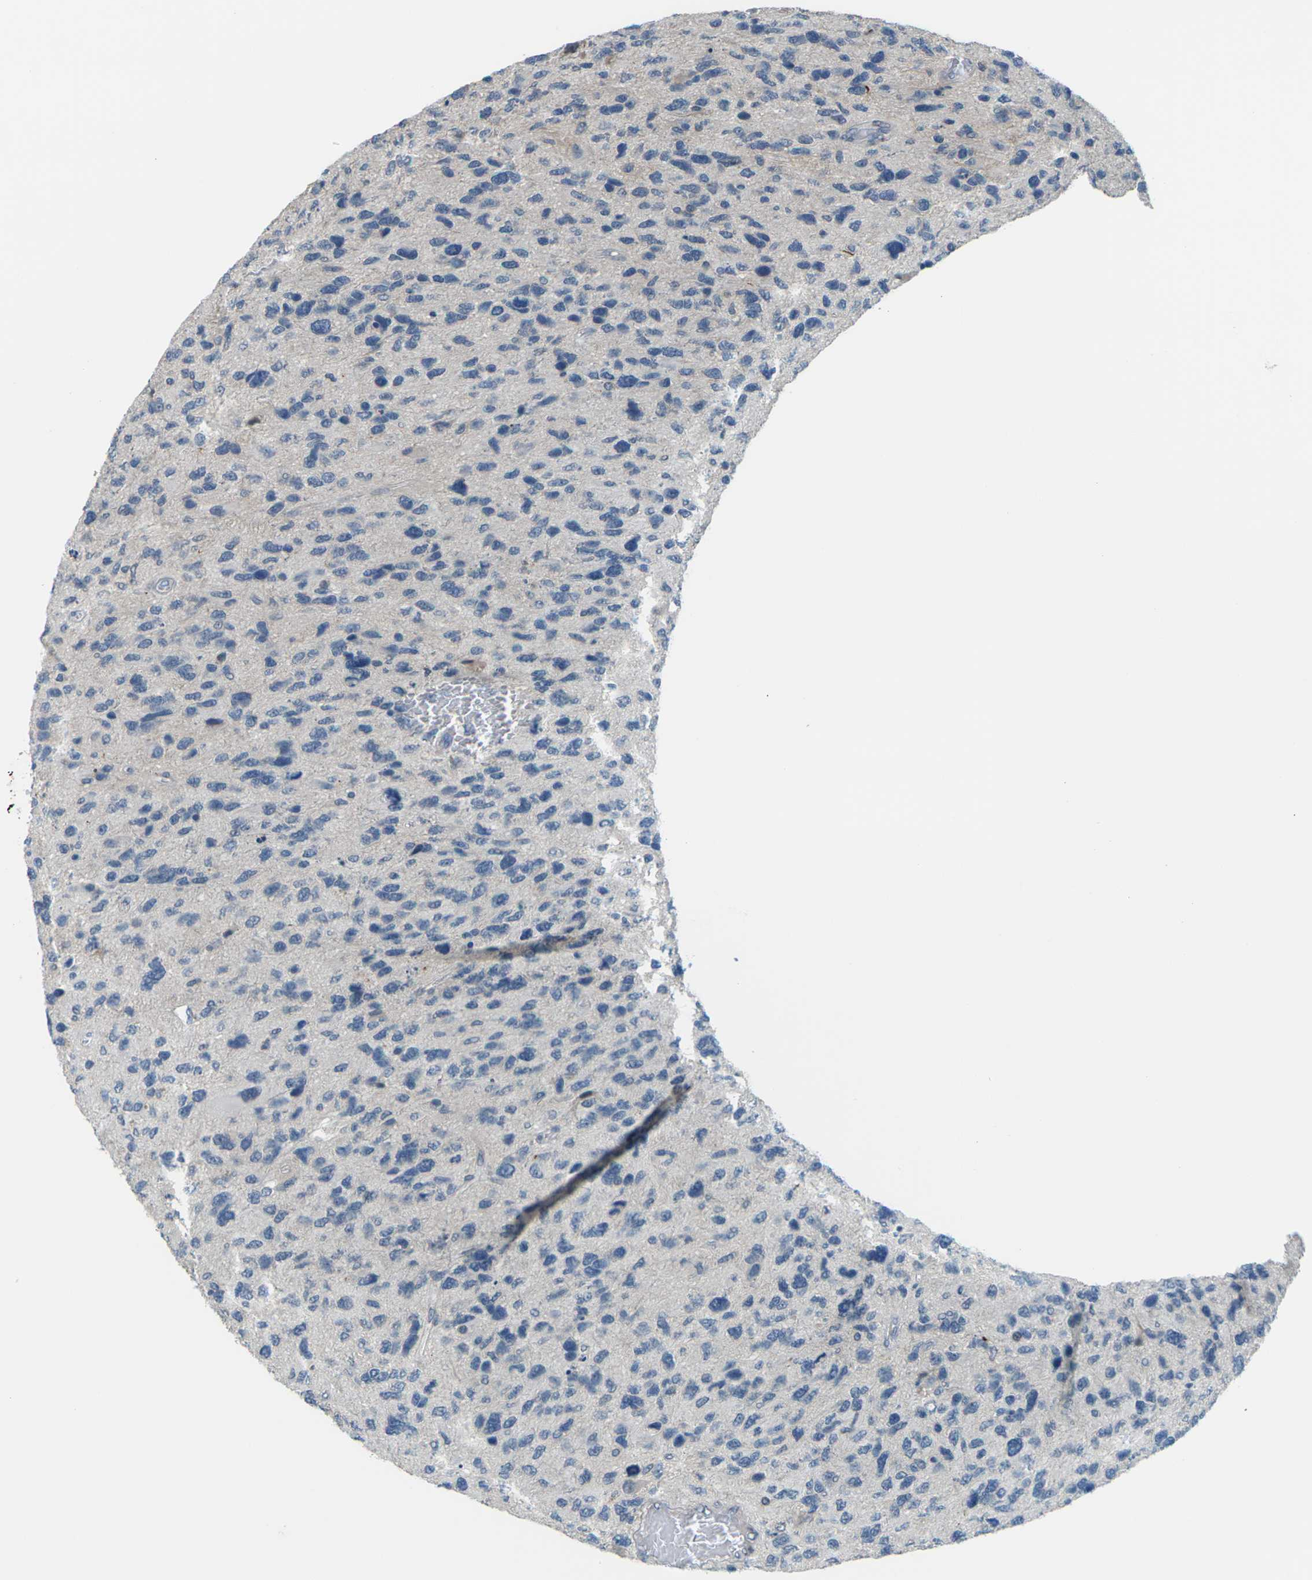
{"staining": {"intensity": "negative", "quantity": "none", "location": "none"}, "tissue": "glioma", "cell_type": "Tumor cells", "image_type": "cancer", "snomed": [{"axis": "morphology", "description": "Glioma, malignant, High grade"}, {"axis": "topography", "description": "Brain"}], "caption": "Protein analysis of glioma demonstrates no significant expression in tumor cells.", "gene": "SLC13A3", "patient": {"sex": "female", "age": 58}}